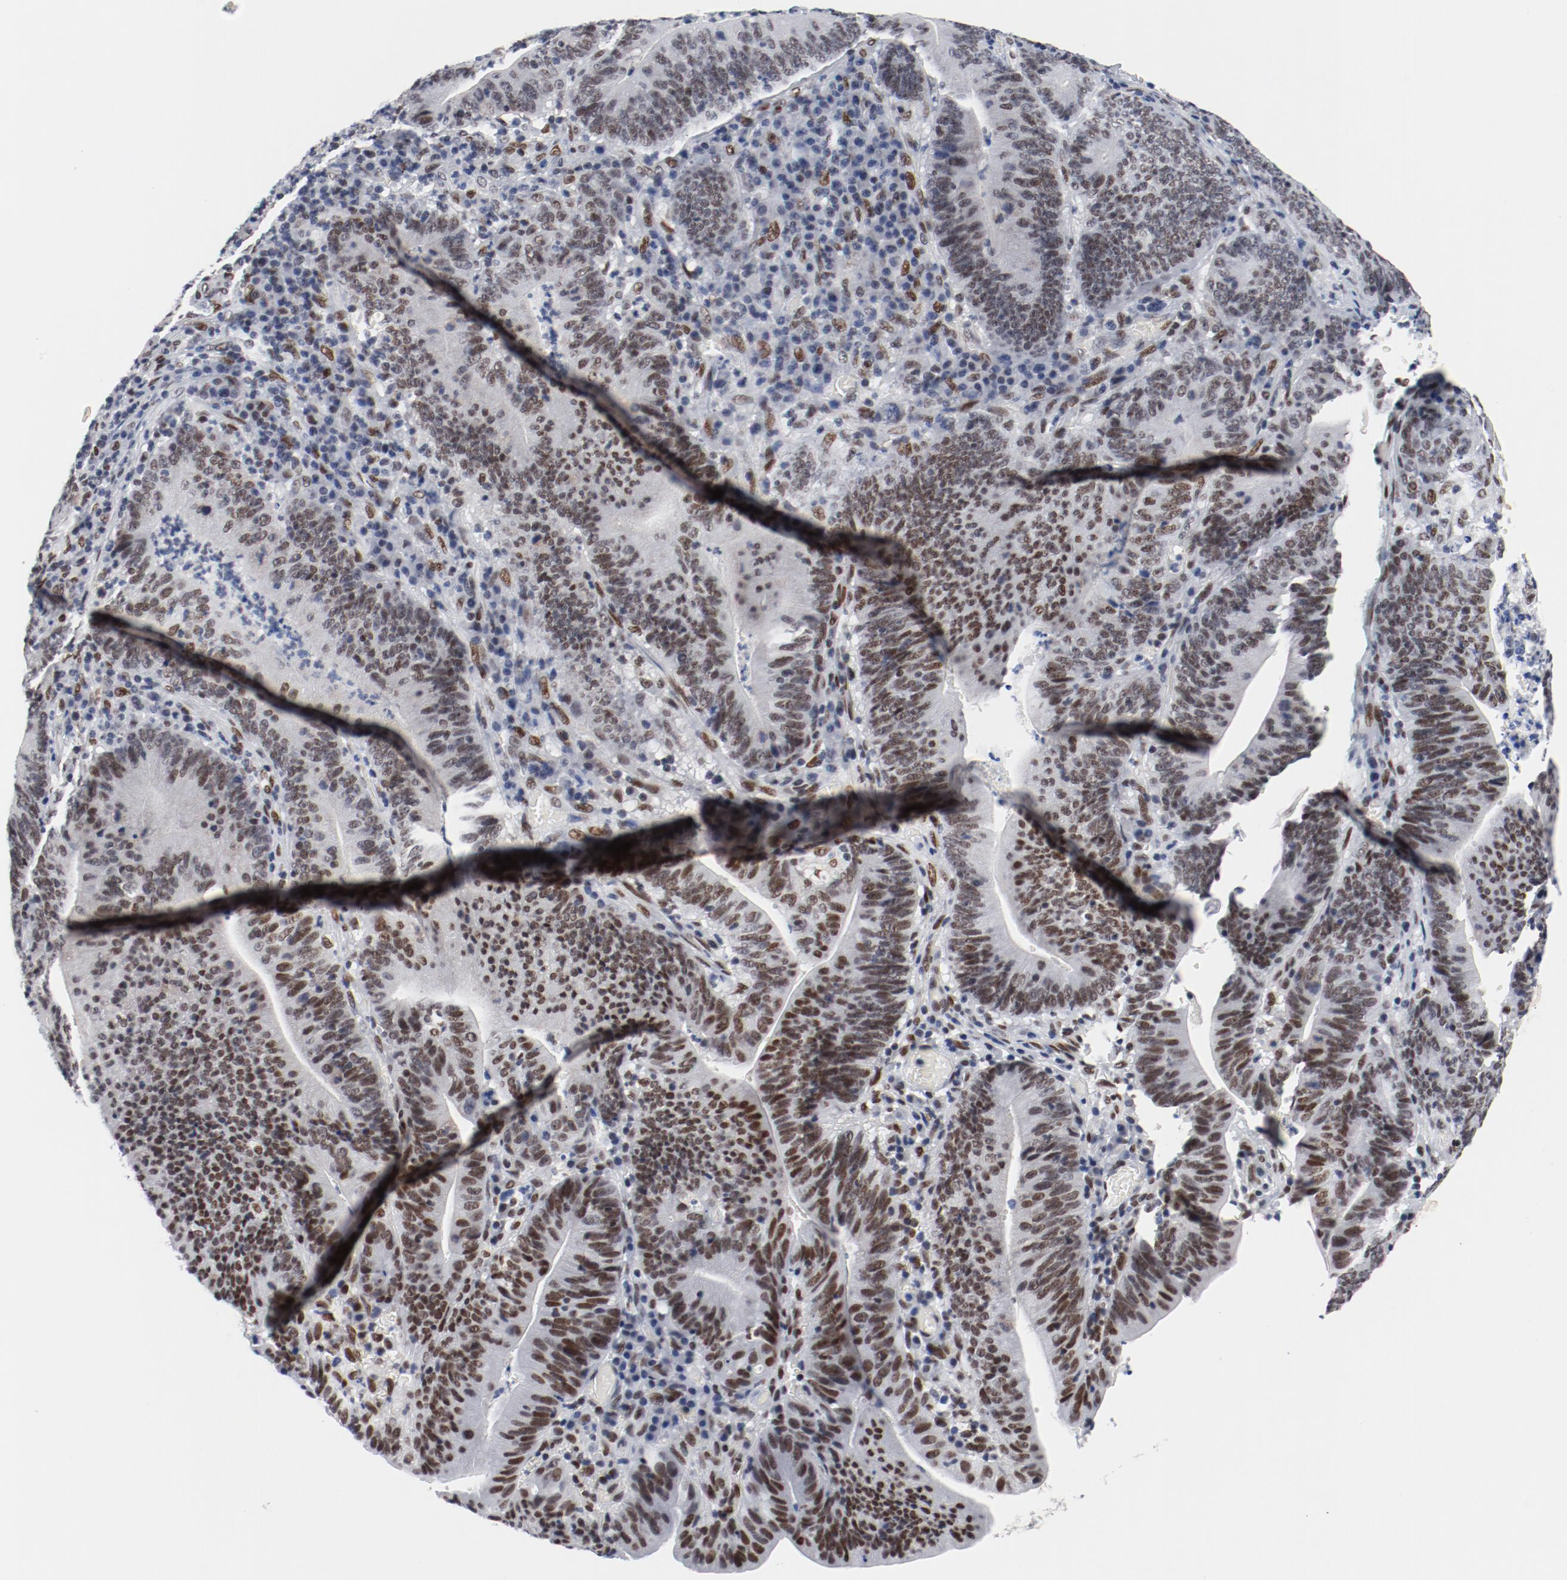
{"staining": {"intensity": "strong", "quantity": ">75%", "location": "nuclear"}, "tissue": "stomach cancer", "cell_type": "Tumor cells", "image_type": "cancer", "snomed": [{"axis": "morphology", "description": "Adenocarcinoma, NOS"}, {"axis": "topography", "description": "Stomach, lower"}], "caption": "Protein expression analysis of stomach cancer (adenocarcinoma) displays strong nuclear staining in approximately >75% of tumor cells.", "gene": "ARNT", "patient": {"sex": "female", "age": 86}}